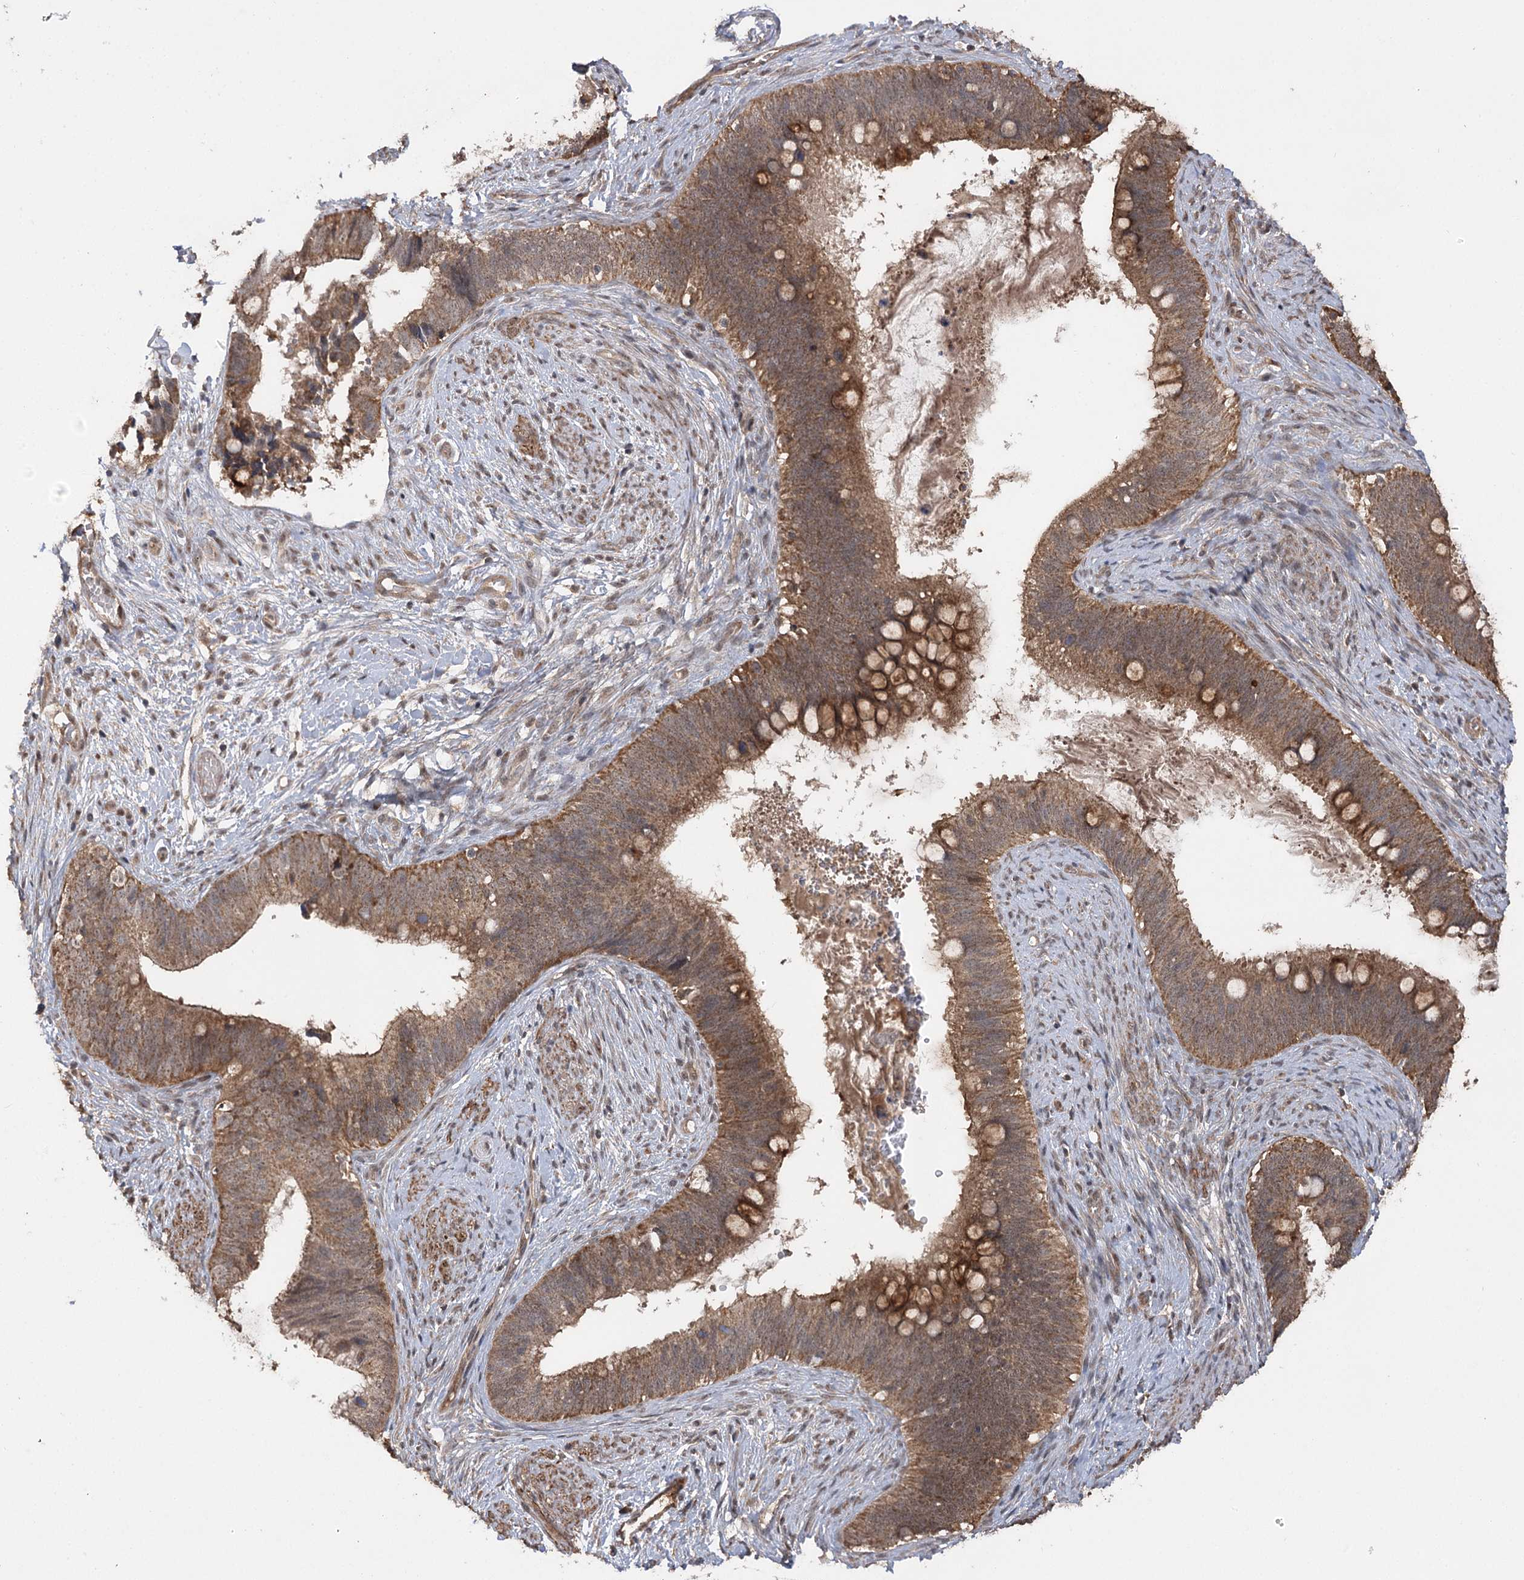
{"staining": {"intensity": "weak", "quantity": ">75%", "location": "cytoplasmic/membranous"}, "tissue": "cervical cancer", "cell_type": "Tumor cells", "image_type": "cancer", "snomed": [{"axis": "morphology", "description": "Adenocarcinoma, NOS"}, {"axis": "topography", "description": "Cervix"}], "caption": "Protein staining of cervical cancer (adenocarcinoma) tissue reveals weak cytoplasmic/membranous expression in about >75% of tumor cells.", "gene": "TENM2", "patient": {"sex": "female", "age": 42}}